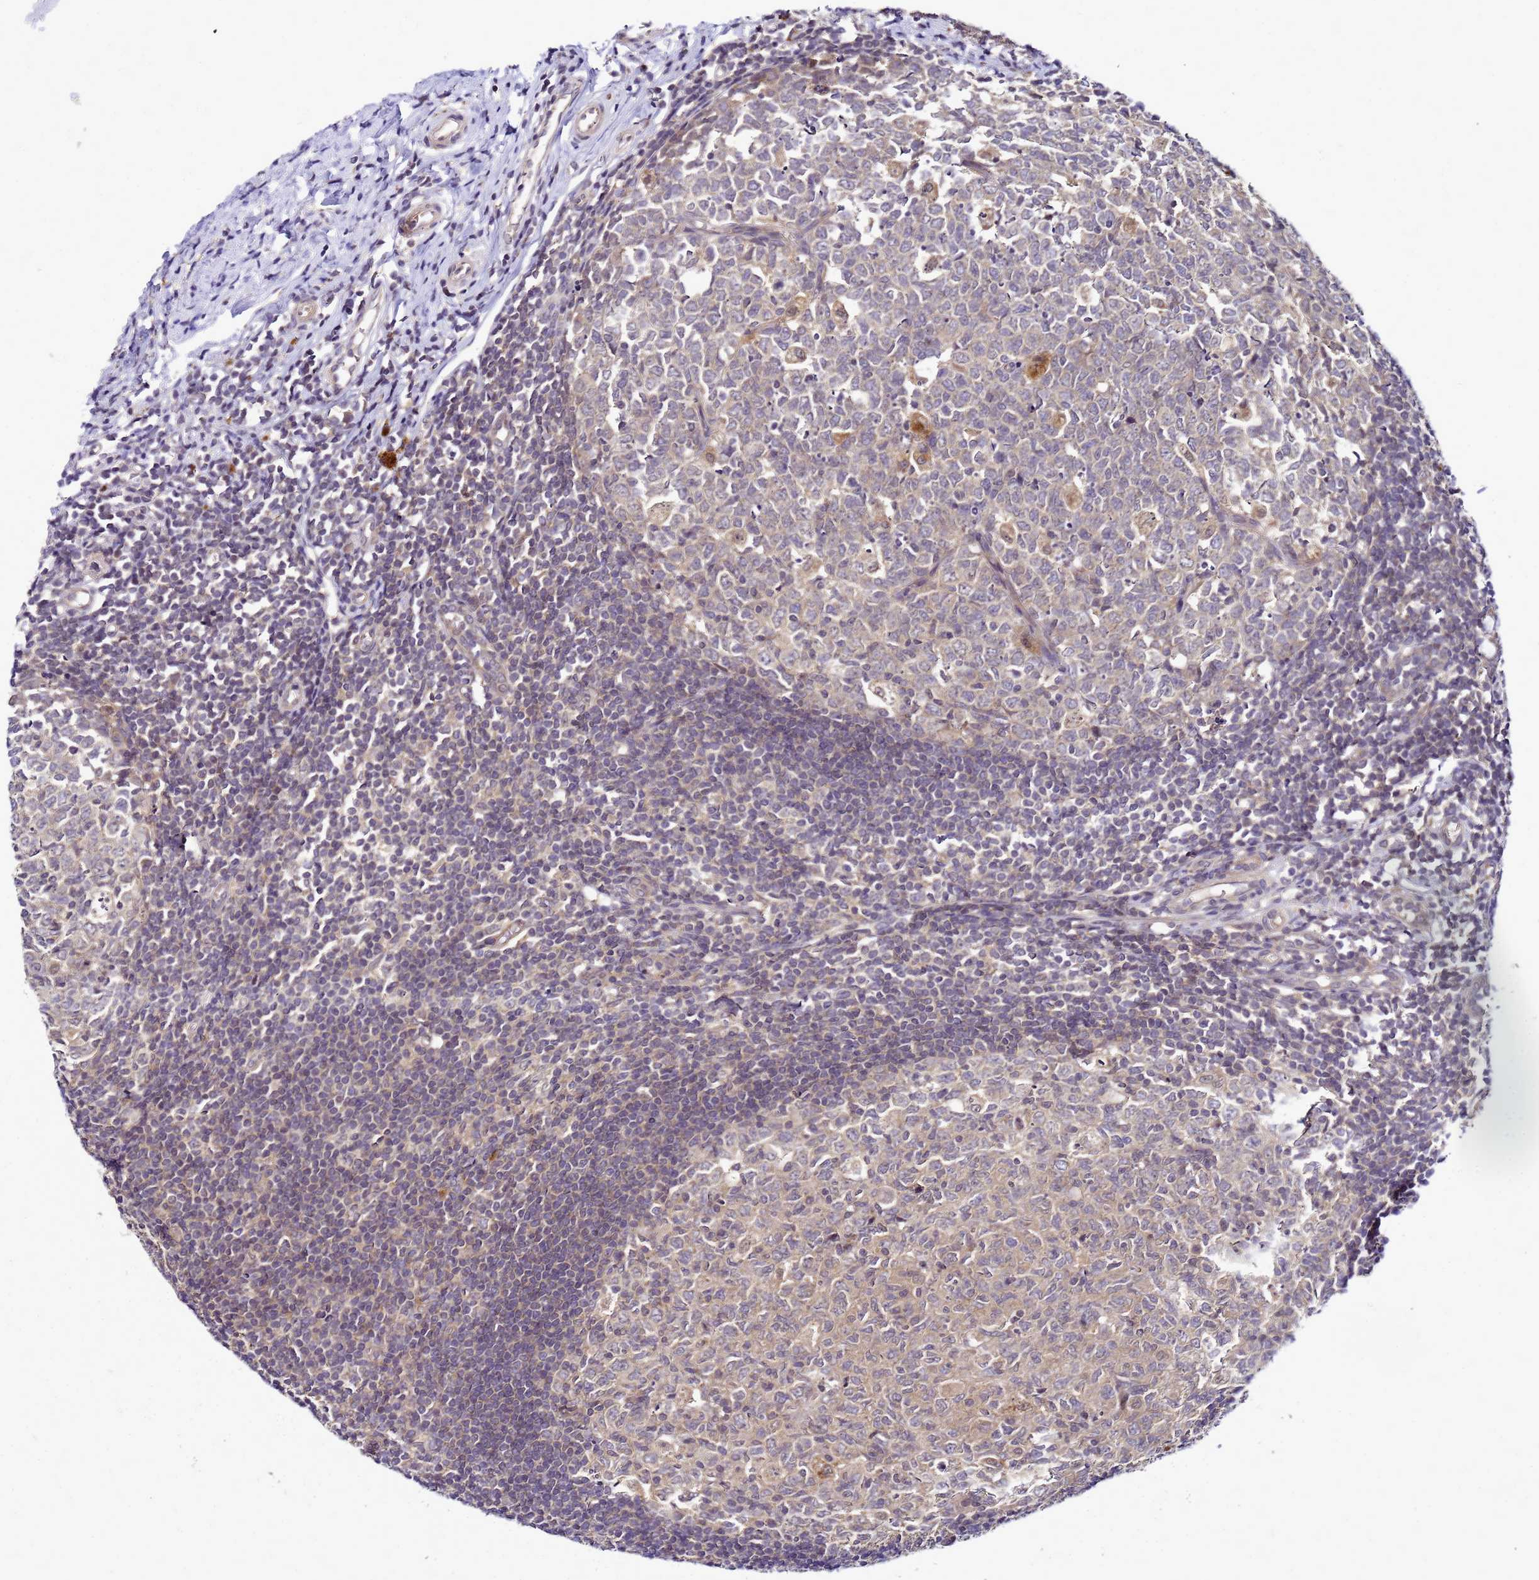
{"staining": {"intensity": "weak", "quantity": "25%-75%", "location": "cytoplasmic/membranous"}, "tissue": "appendix", "cell_type": "Glandular cells", "image_type": "normal", "snomed": [{"axis": "morphology", "description": "Normal tissue, NOS"}, {"axis": "topography", "description": "Appendix"}], "caption": "Appendix stained with IHC demonstrates weak cytoplasmic/membranous positivity in about 25%-75% of glandular cells.", "gene": "SAT1", "patient": {"sex": "male", "age": 14}}